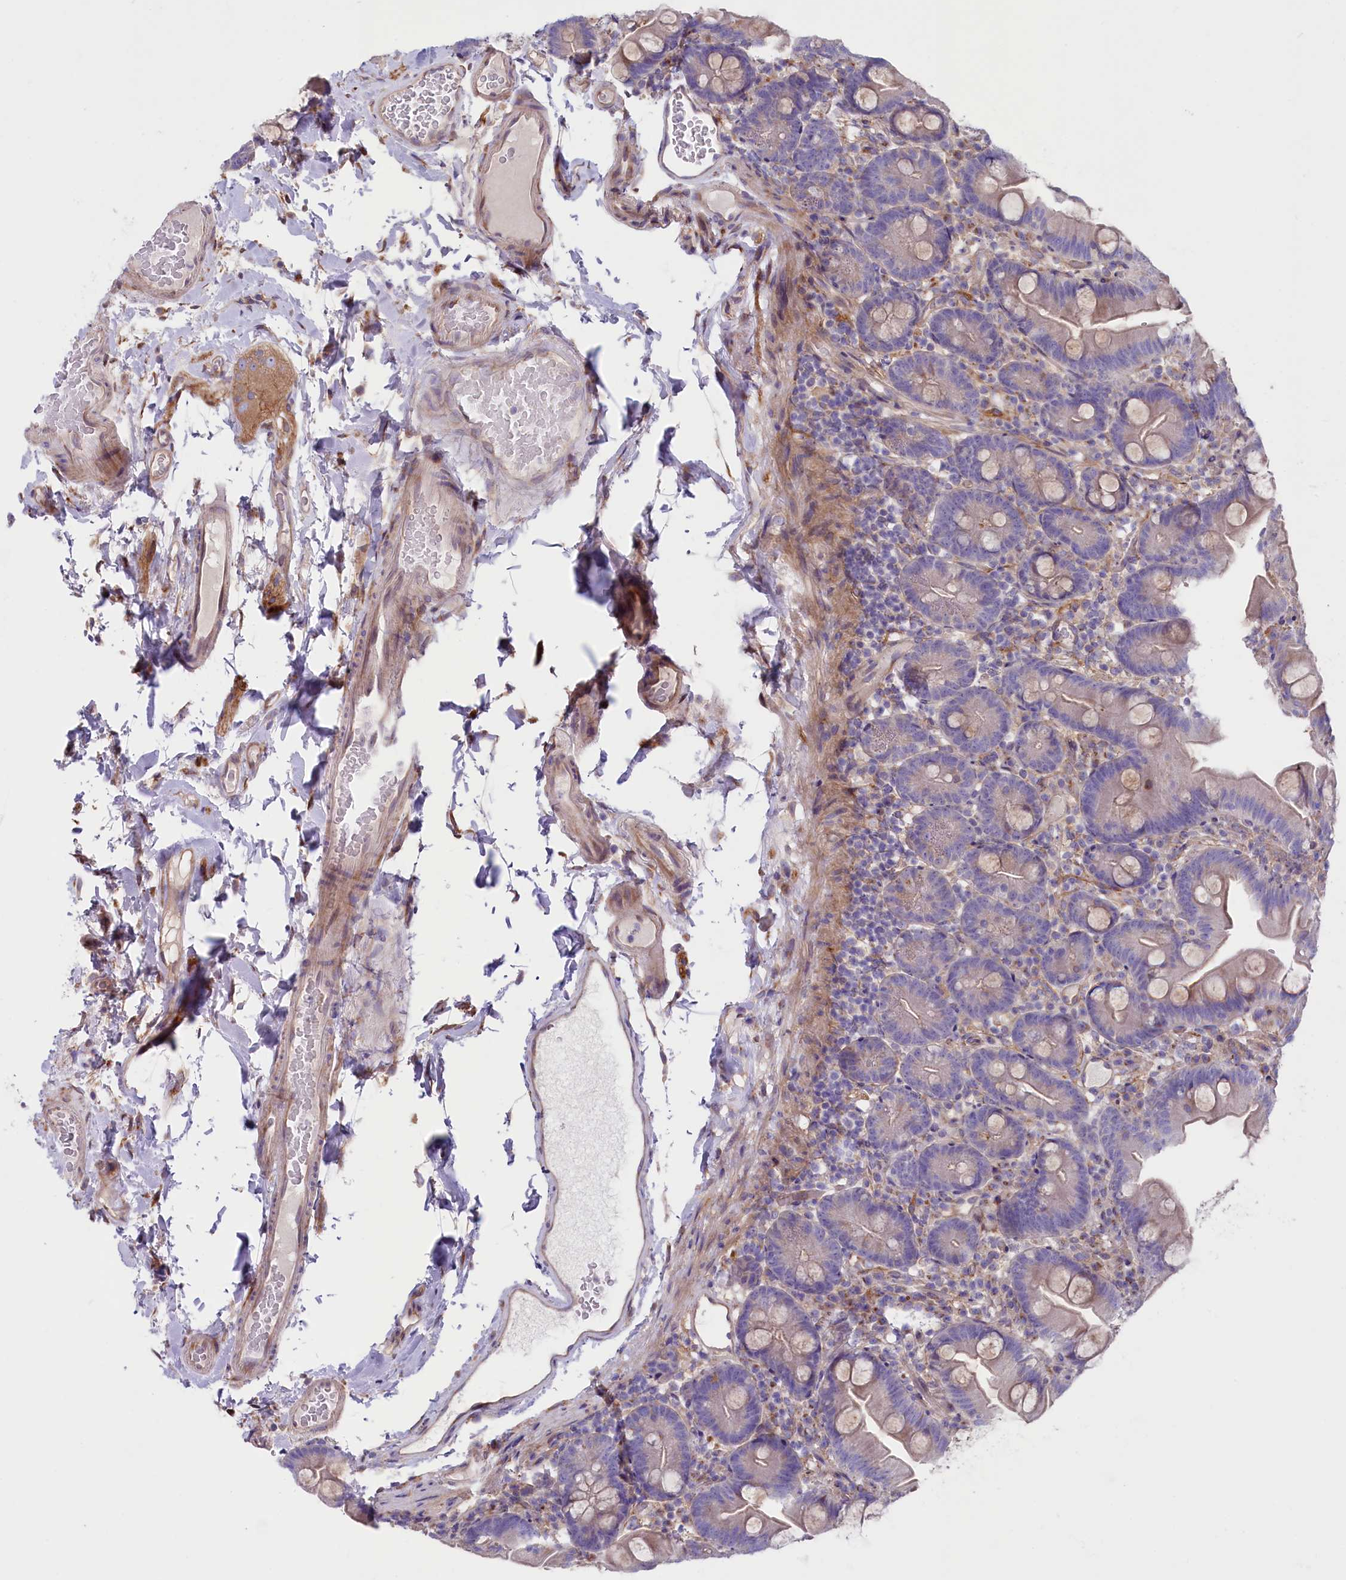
{"staining": {"intensity": "weak", "quantity": "<25%", "location": "cytoplasmic/membranous"}, "tissue": "small intestine", "cell_type": "Glandular cells", "image_type": "normal", "snomed": [{"axis": "morphology", "description": "Normal tissue, NOS"}, {"axis": "topography", "description": "Small intestine"}], "caption": "Protein analysis of unremarkable small intestine reveals no significant positivity in glandular cells. Nuclei are stained in blue.", "gene": "GPR108", "patient": {"sex": "female", "age": 68}}